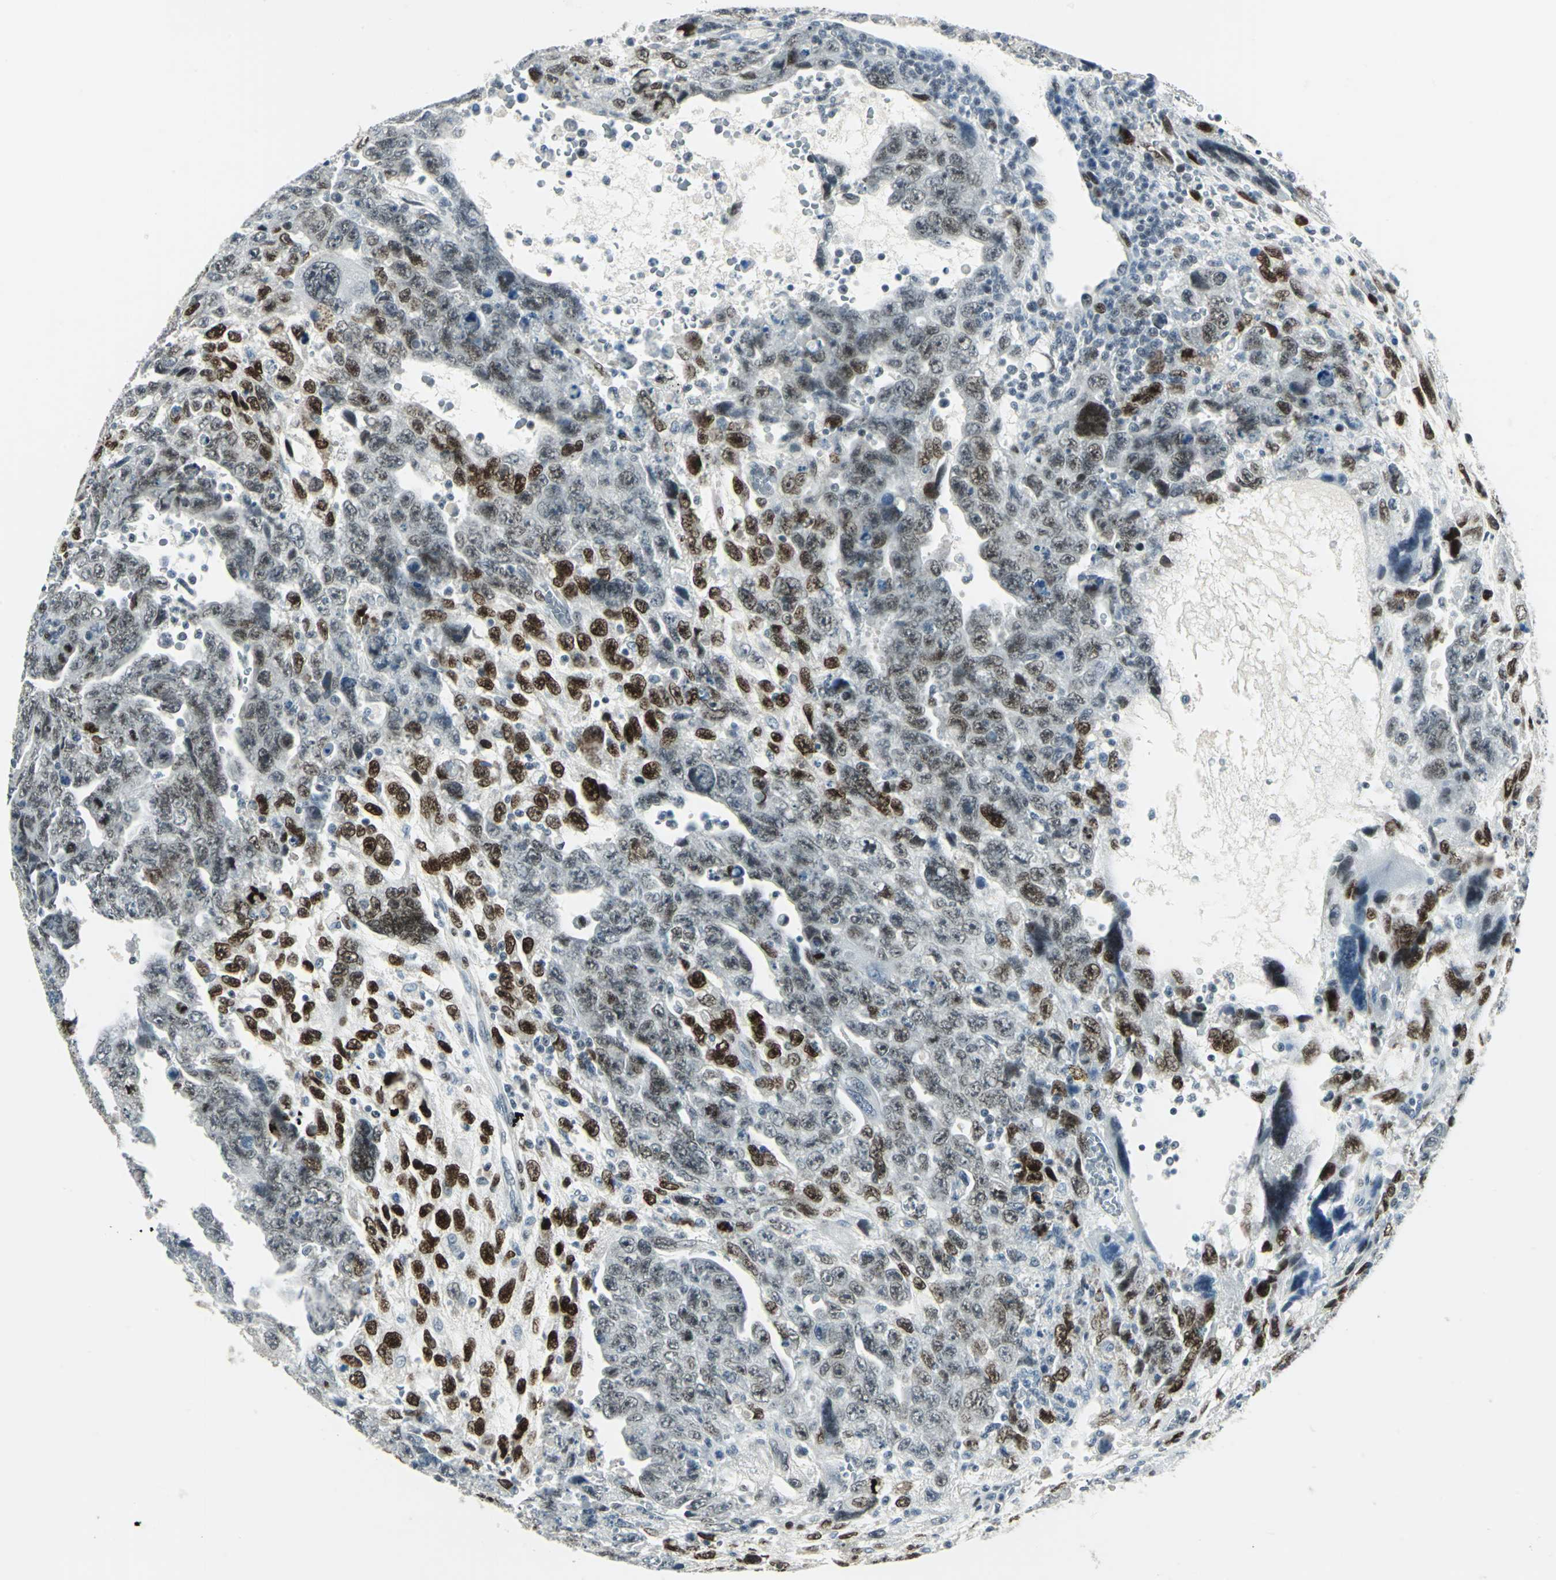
{"staining": {"intensity": "strong", "quantity": "25%-75%", "location": "nuclear"}, "tissue": "testis cancer", "cell_type": "Tumor cells", "image_type": "cancer", "snomed": [{"axis": "morphology", "description": "Carcinoma, Embryonal, NOS"}, {"axis": "topography", "description": "Testis"}], "caption": "Testis cancer stained for a protein (brown) exhibits strong nuclear positive positivity in approximately 25%-75% of tumor cells.", "gene": "MEIS2", "patient": {"sex": "male", "age": 28}}